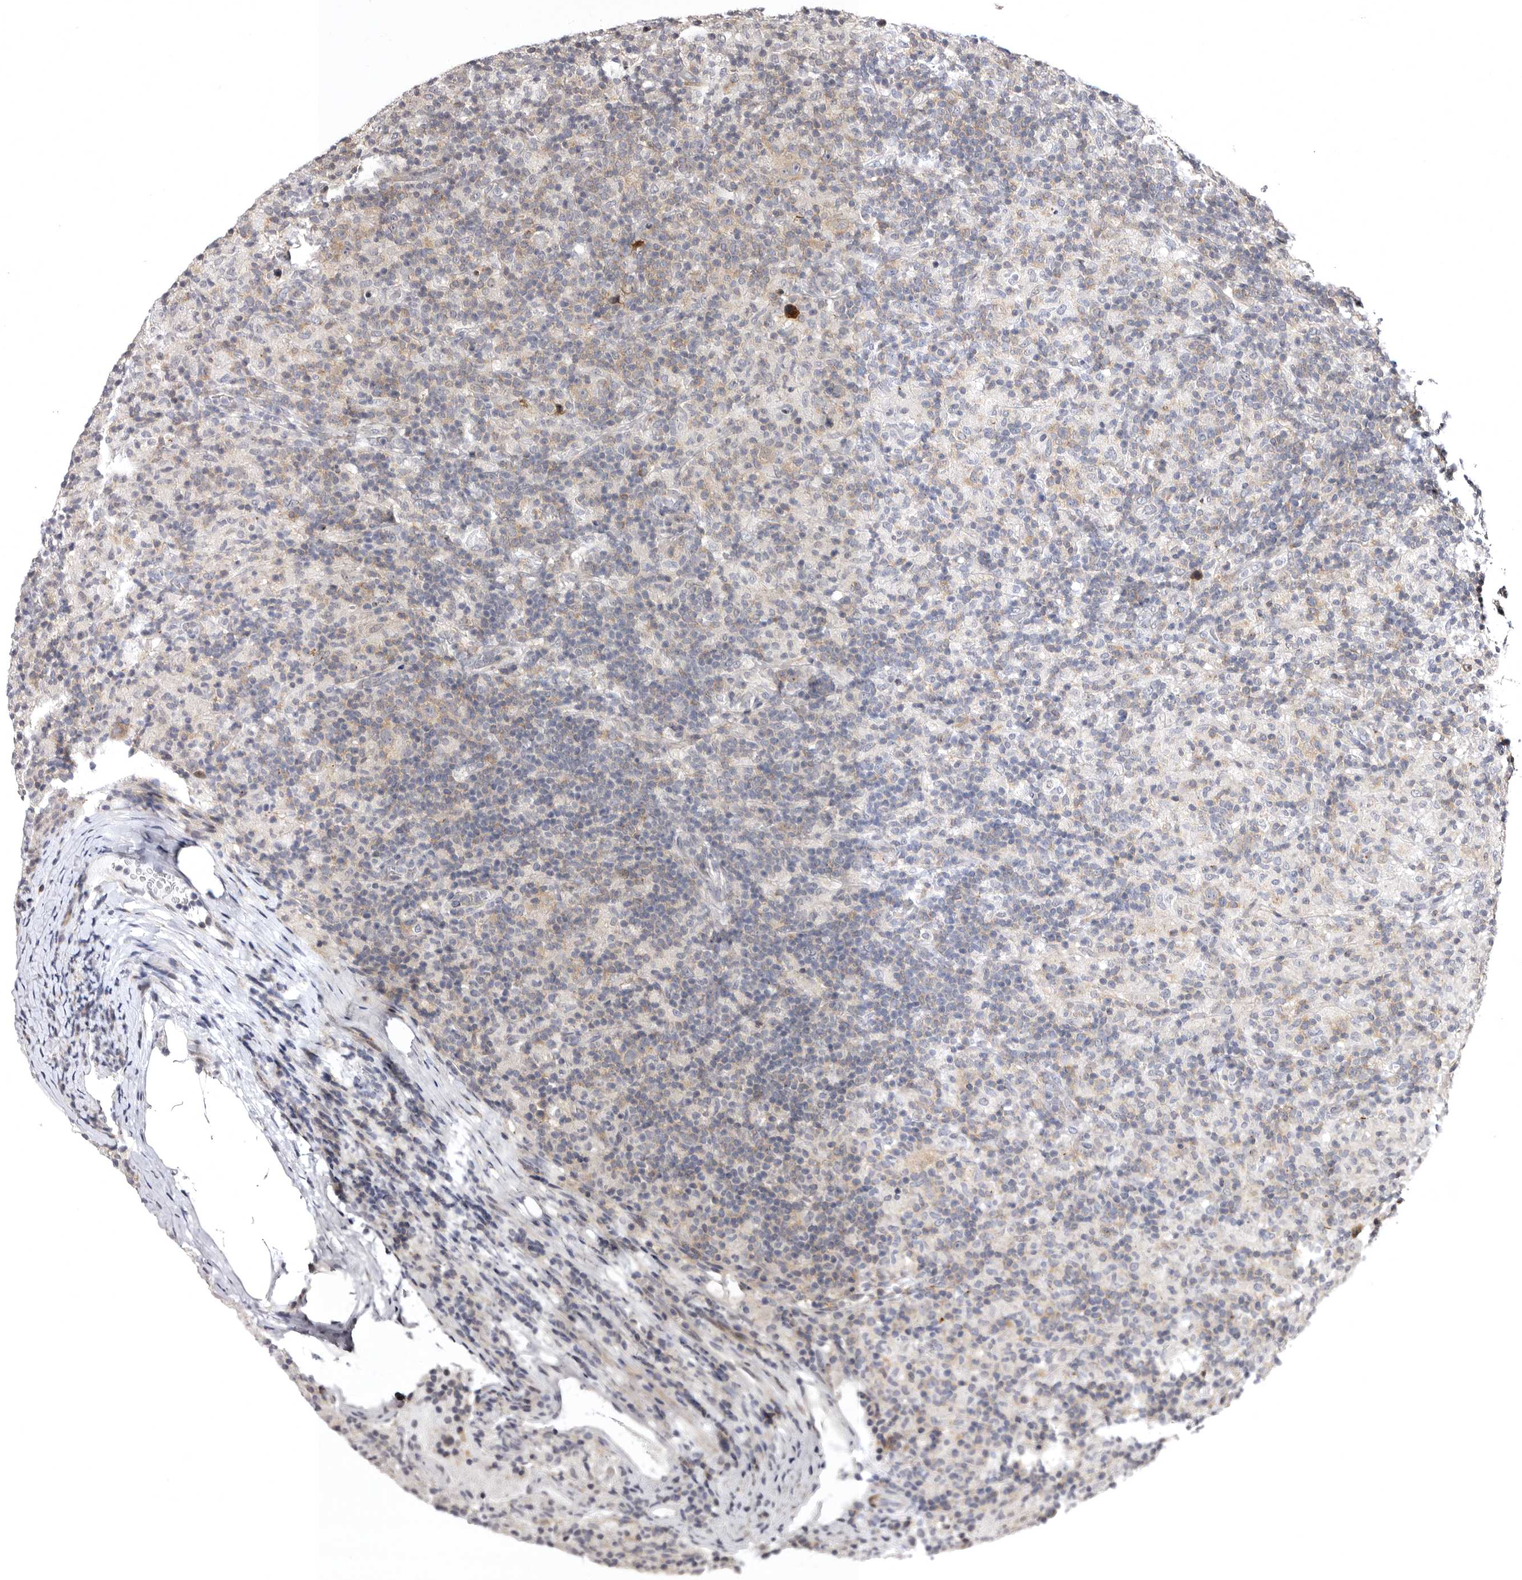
{"staining": {"intensity": "weak", "quantity": "<25%", "location": "cytoplasmic/membranous"}, "tissue": "lymphoma", "cell_type": "Tumor cells", "image_type": "cancer", "snomed": [{"axis": "morphology", "description": "Hodgkin's disease, NOS"}, {"axis": "topography", "description": "Lymph node"}], "caption": "An image of human Hodgkin's disease is negative for staining in tumor cells.", "gene": "PHF20L1", "patient": {"sex": "male", "age": 70}}